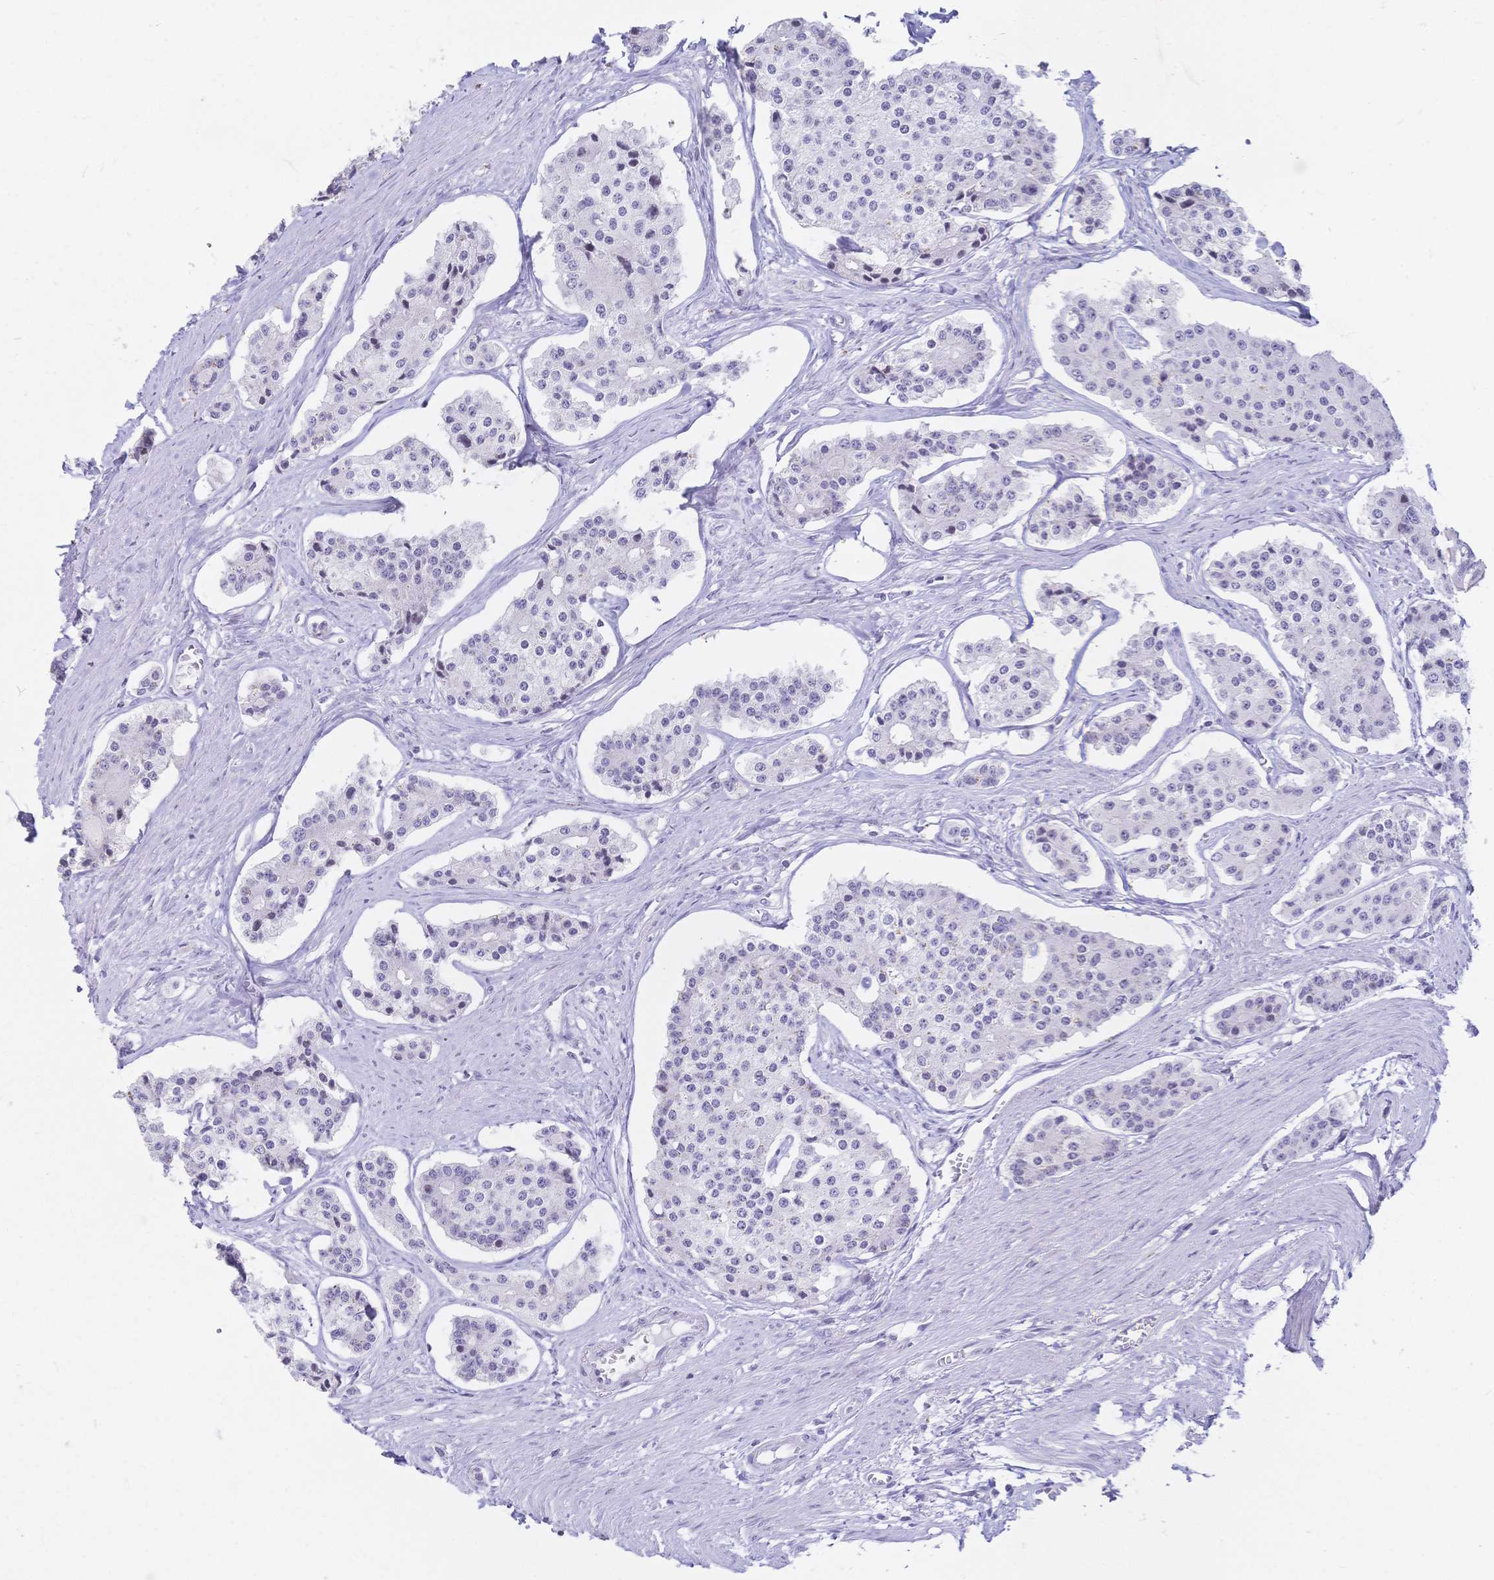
{"staining": {"intensity": "negative", "quantity": "none", "location": "none"}, "tissue": "carcinoid", "cell_type": "Tumor cells", "image_type": "cancer", "snomed": [{"axis": "morphology", "description": "Carcinoid, malignant, NOS"}, {"axis": "topography", "description": "Small intestine"}], "caption": "Malignant carcinoid stained for a protein using immunohistochemistry demonstrates no positivity tumor cells.", "gene": "CR2", "patient": {"sex": "female", "age": 65}}